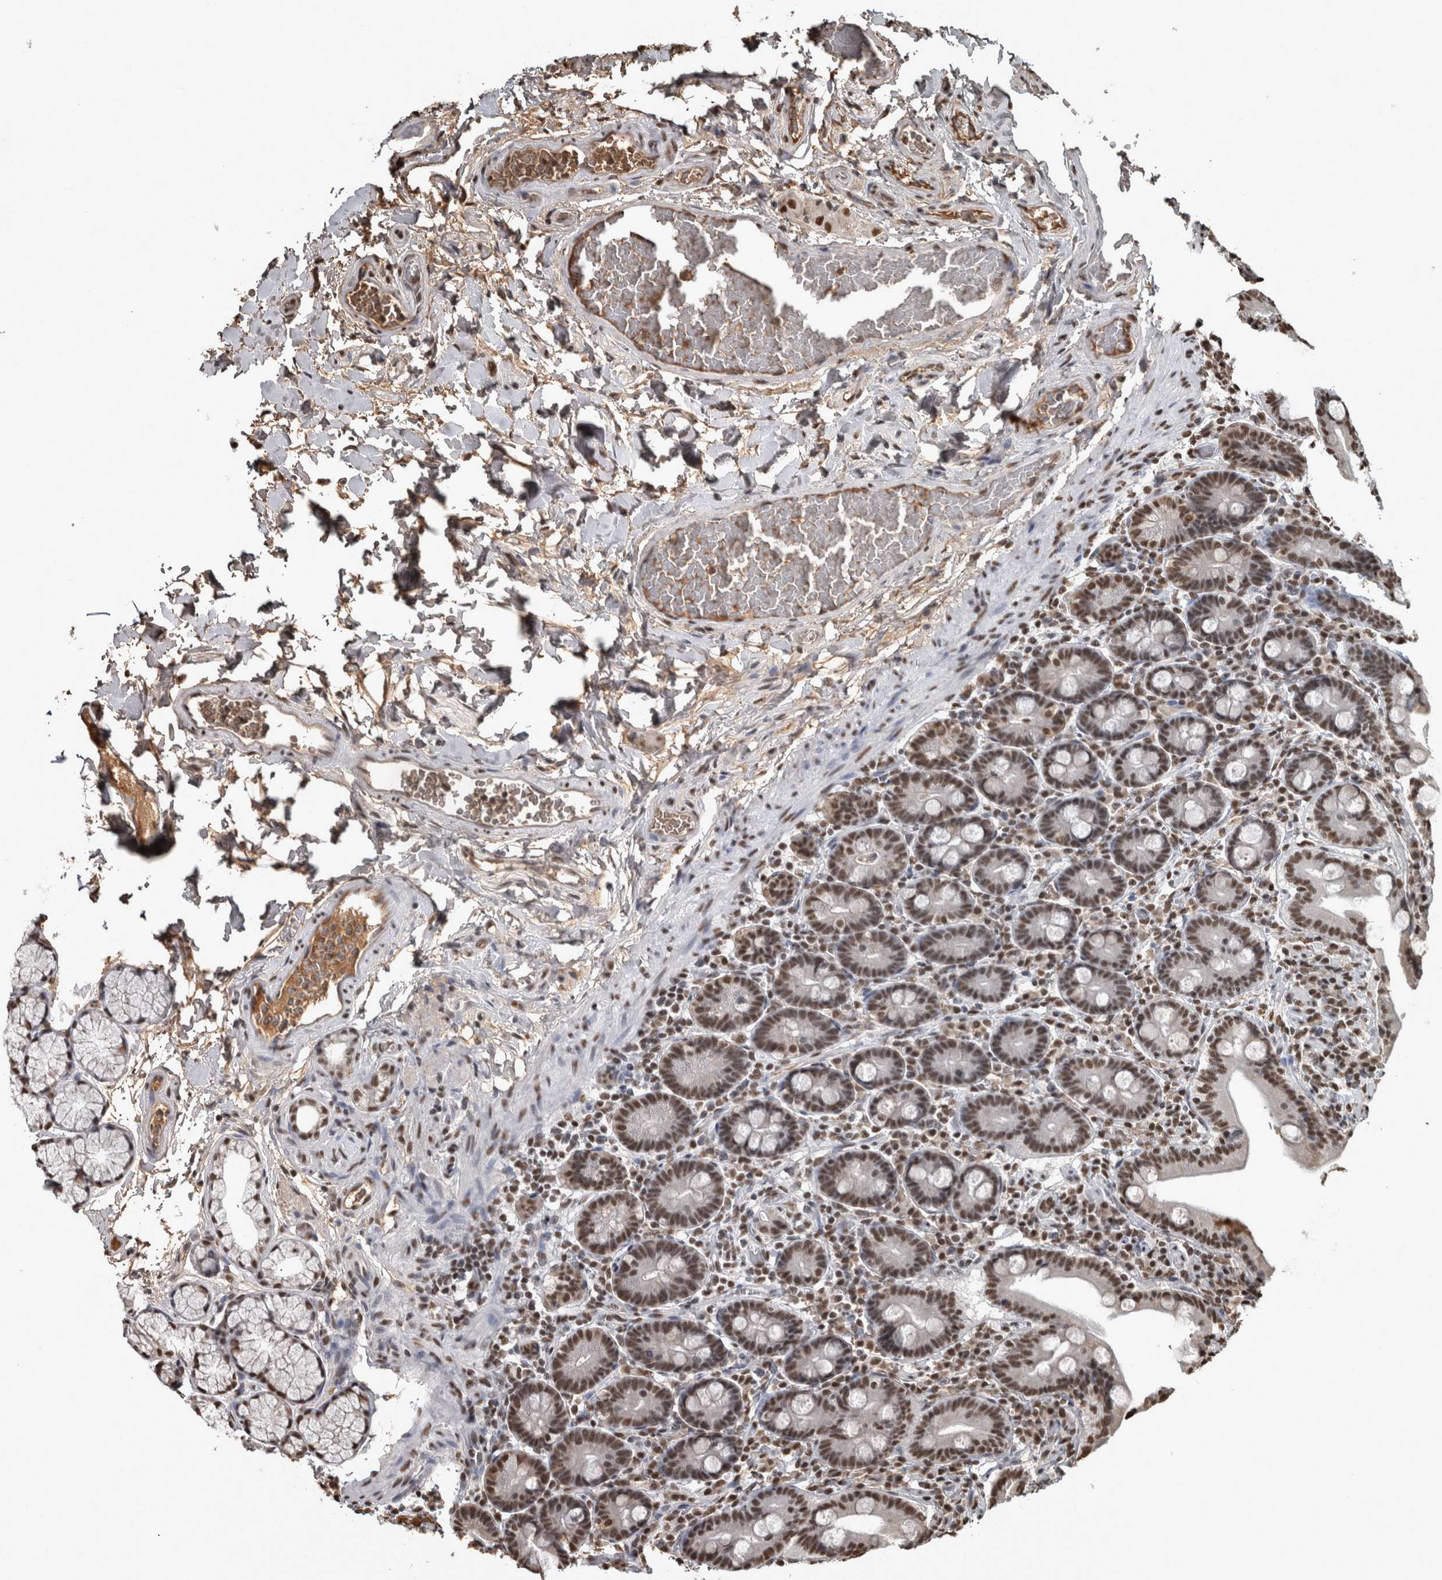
{"staining": {"intensity": "strong", "quantity": ">75%", "location": "nuclear"}, "tissue": "duodenum", "cell_type": "Glandular cells", "image_type": "normal", "snomed": [{"axis": "morphology", "description": "Normal tissue, NOS"}, {"axis": "topography", "description": "Duodenum"}], "caption": "Strong nuclear staining for a protein is appreciated in about >75% of glandular cells of unremarkable duodenum using immunohistochemistry.", "gene": "TGS1", "patient": {"sex": "male", "age": 54}}